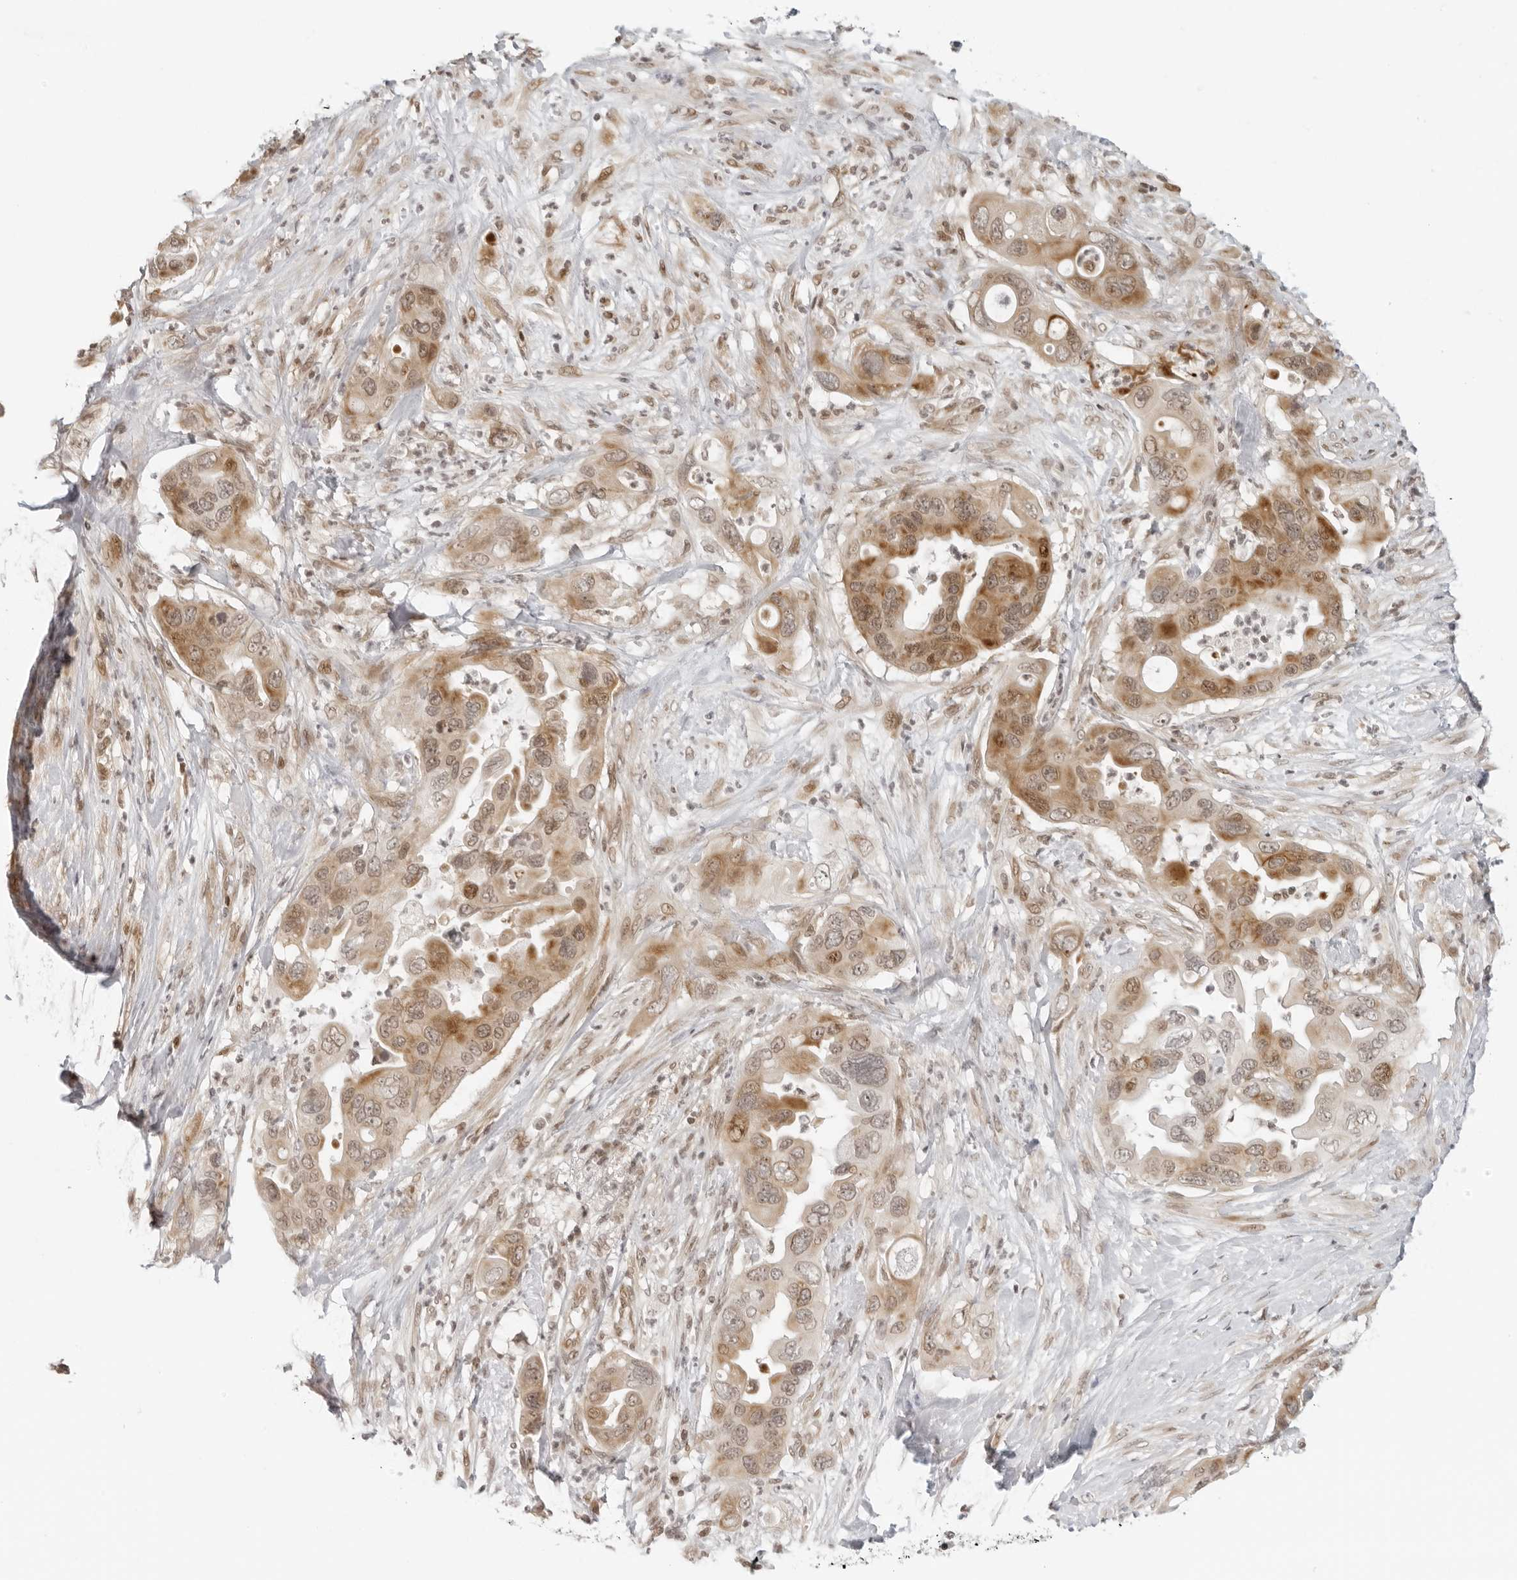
{"staining": {"intensity": "moderate", "quantity": "25%-75%", "location": "cytoplasmic/membranous,nuclear"}, "tissue": "pancreatic cancer", "cell_type": "Tumor cells", "image_type": "cancer", "snomed": [{"axis": "morphology", "description": "Adenocarcinoma, NOS"}, {"axis": "topography", "description": "Pancreas"}], "caption": "Immunohistochemistry (DAB (3,3'-diaminobenzidine)) staining of pancreatic cancer (adenocarcinoma) demonstrates moderate cytoplasmic/membranous and nuclear protein positivity in approximately 25%-75% of tumor cells. (Stains: DAB (3,3'-diaminobenzidine) in brown, nuclei in blue, Microscopy: brightfield microscopy at high magnification).", "gene": "ZNF407", "patient": {"sex": "female", "age": 71}}